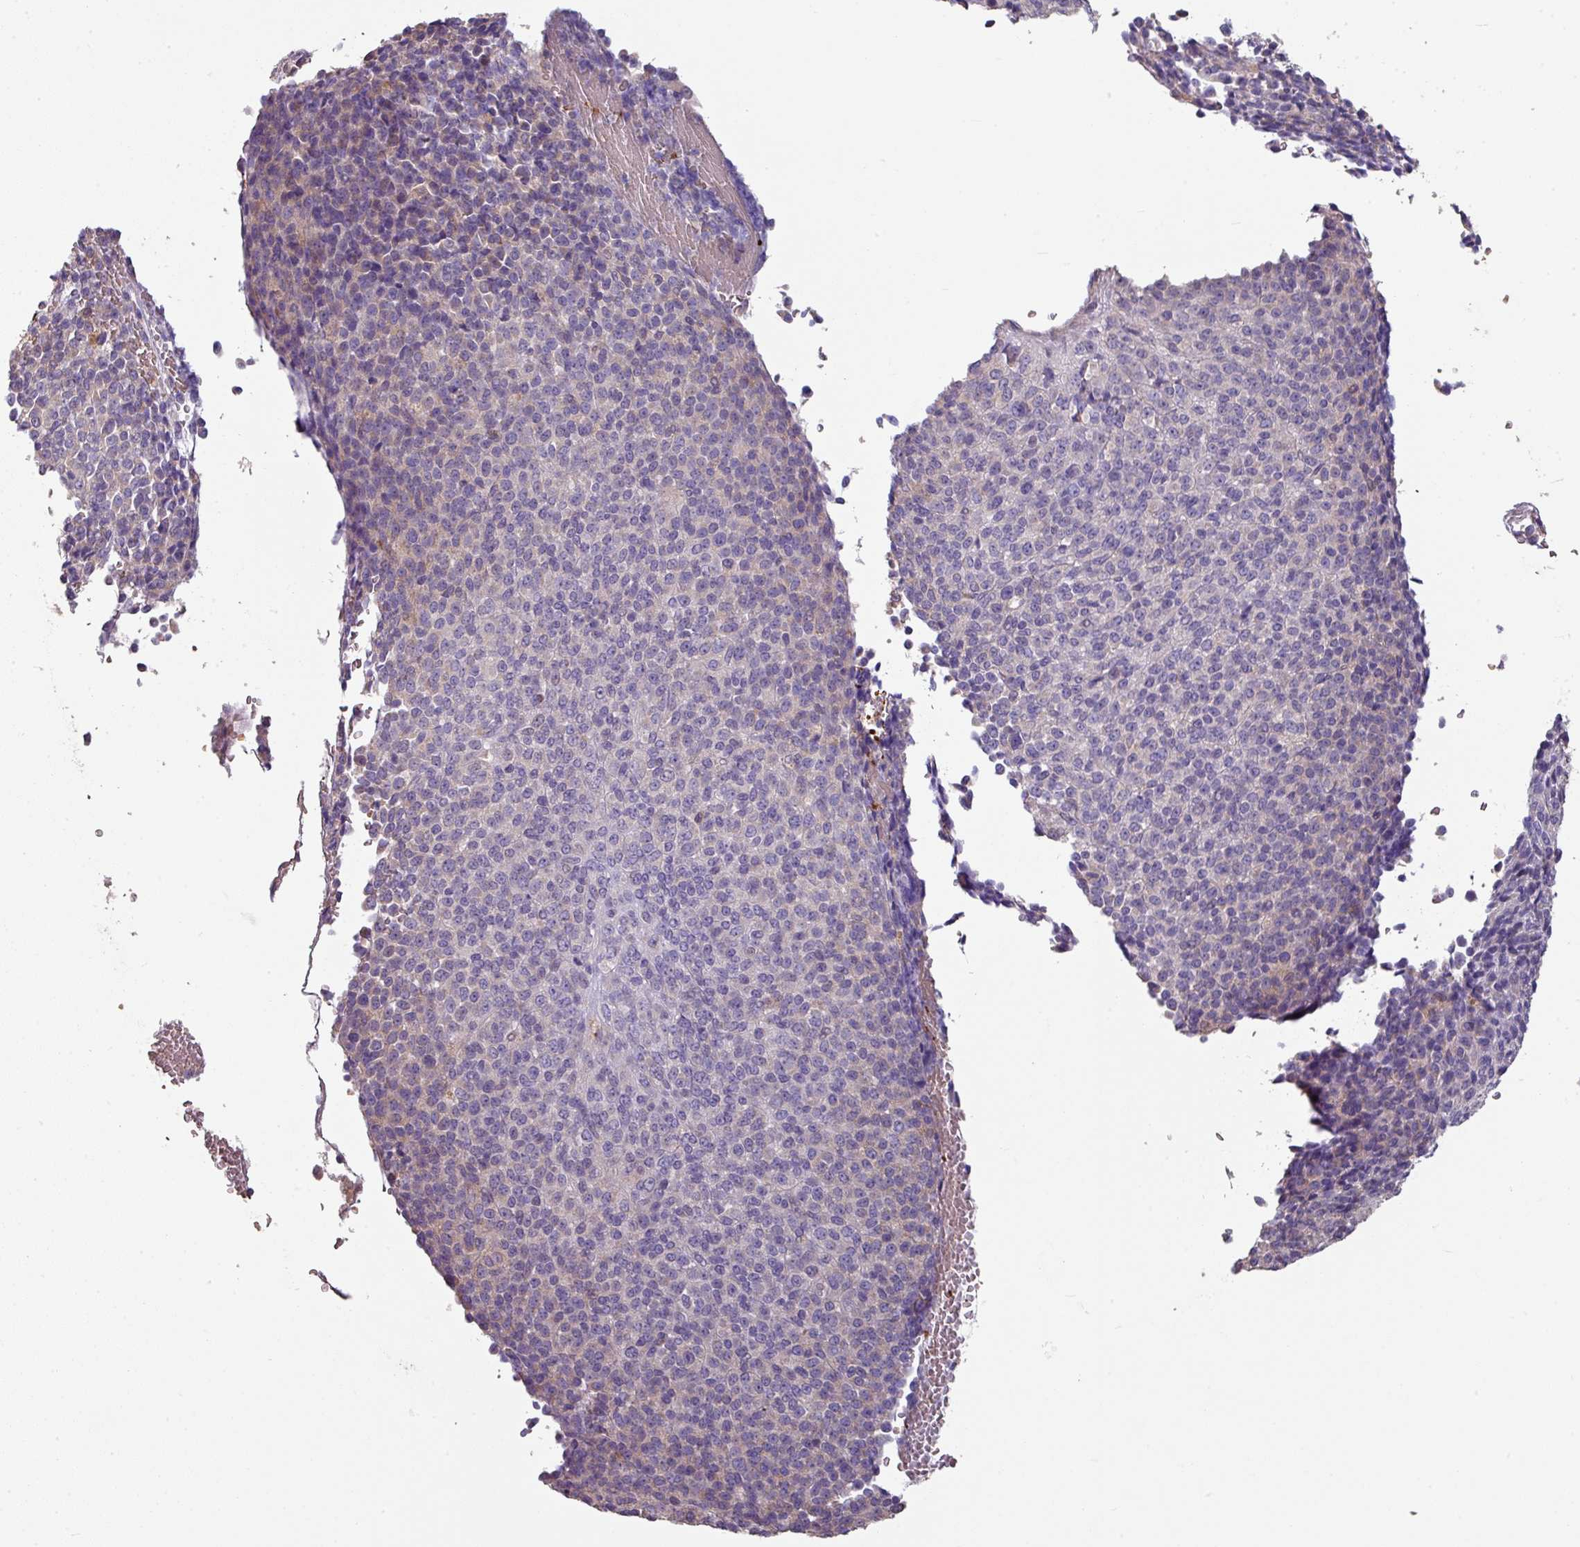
{"staining": {"intensity": "negative", "quantity": "none", "location": "none"}, "tissue": "melanoma", "cell_type": "Tumor cells", "image_type": "cancer", "snomed": [{"axis": "morphology", "description": "Malignant melanoma, Metastatic site"}, {"axis": "topography", "description": "Brain"}], "caption": "Immunohistochemistry histopathology image of neoplastic tissue: malignant melanoma (metastatic site) stained with DAB (3,3'-diaminobenzidine) exhibits no significant protein expression in tumor cells.", "gene": "NHSL2", "patient": {"sex": "female", "age": 56}}